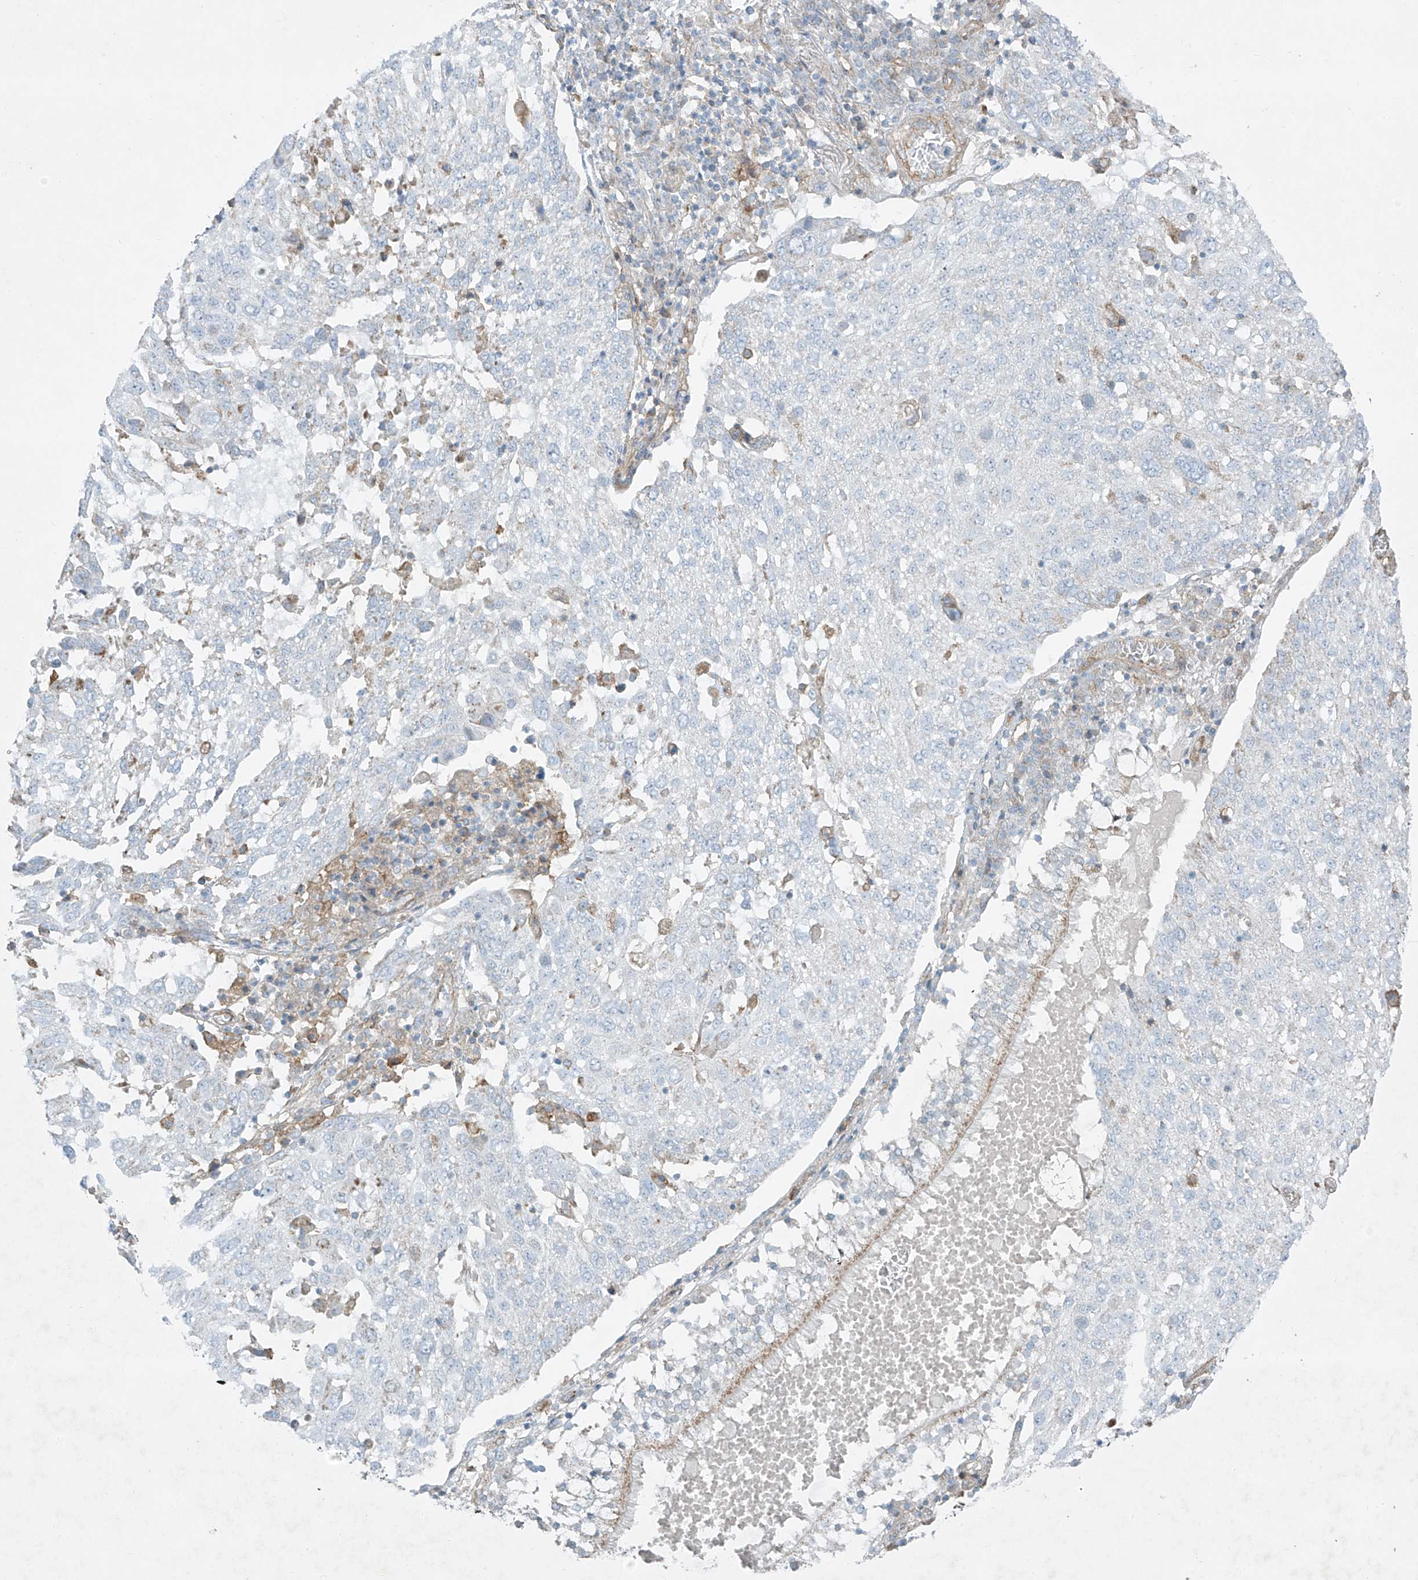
{"staining": {"intensity": "negative", "quantity": "none", "location": "none"}, "tissue": "lung cancer", "cell_type": "Tumor cells", "image_type": "cancer", "snomed": [{"axis": "morphology", "description": "Squamous cell carcinoma, NOS"}, {"axis": "topography", "description": "Lung"}], "caption": "Human lung cancer (squamous cell carcinoma) stained for a protein using IHC exhibits no positivity in tumor cells.", "gene": "VAMP5", "patient": {"sex": "male", "age": 65}}